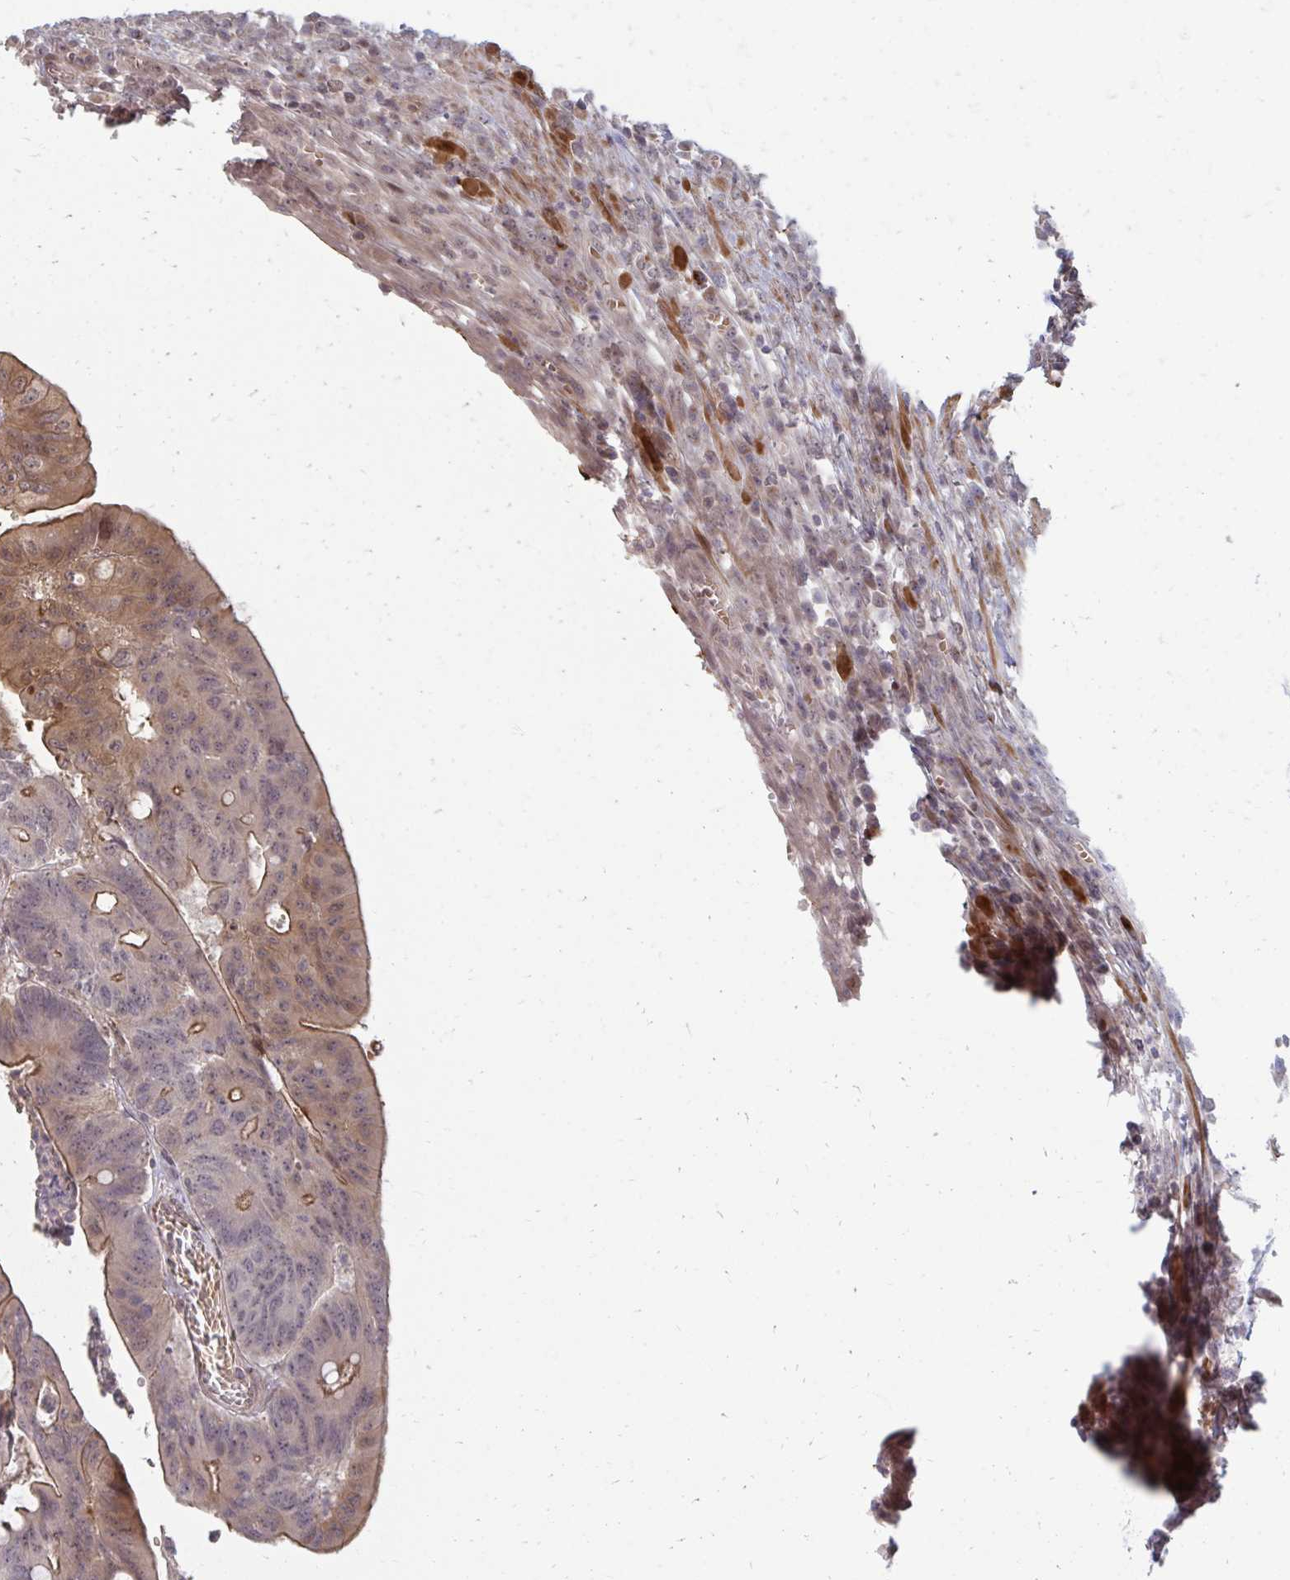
{"staining": {"intensity": "moderate", "quantity": "25%-75%", "location": "cytoplasmic/membranous"}, "tissue": "colorectal cancer", "cell_type": "Tumor cells", "image_type": "cancer", "snomed": [{"axis": "morphology", "description": "Adenocarcinoma, NOS"}, {"axis": "topography", "description": "Colon"}], "caption": "Protein expression analysis of human colorectal adenocarcinoma reveals moderate cytoplasmic/membranous staining in approximately 25%-75% of tumor cells.", "gene": "ZNF285", "patient": {"sex": "male", "age": 65}}